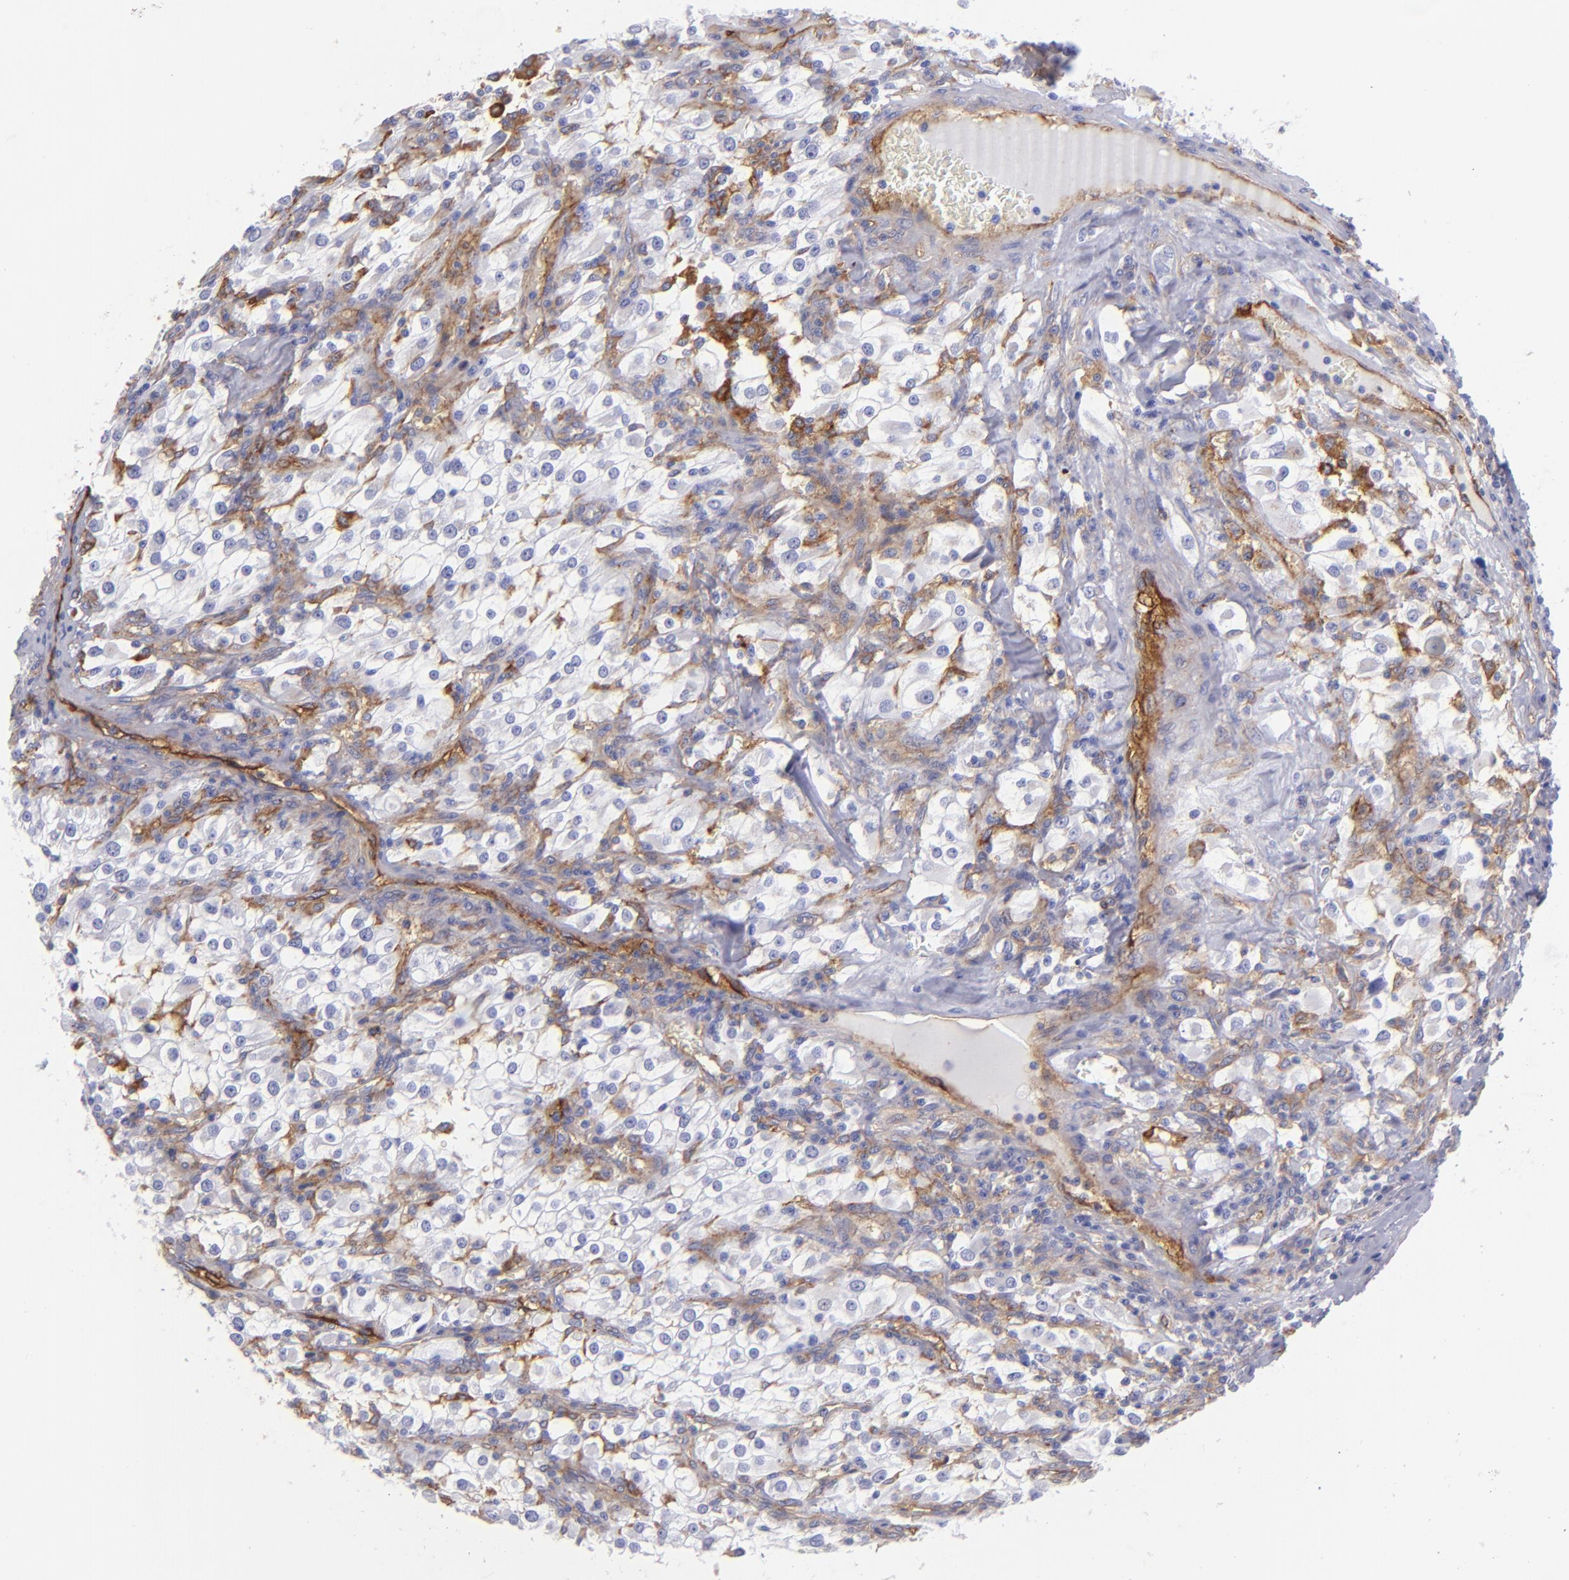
{"staining": {"intensity": "negative", "quantity": "none", "location": "none"}, "tissue": "renal cancer", "cell_type": "Tumor cells", "image_type": "cancer", "snomed": [{"axis": "morphology", "description": "Adenocarcinoma, NOS"}, {"axis": "topography", "description": "Kidney"}], "caption": "Immunohistochemistry of human renal cancer (adenocarcinoma) exhibits no positivity in tumor cells. (Brightfield microscopy of DAB (3,3'-diaminobenzidine) immunohistochemistry (IHC) at high magnification).", "gene": "ENTPD1", "patient": {"sex": "female", "age": 52}}